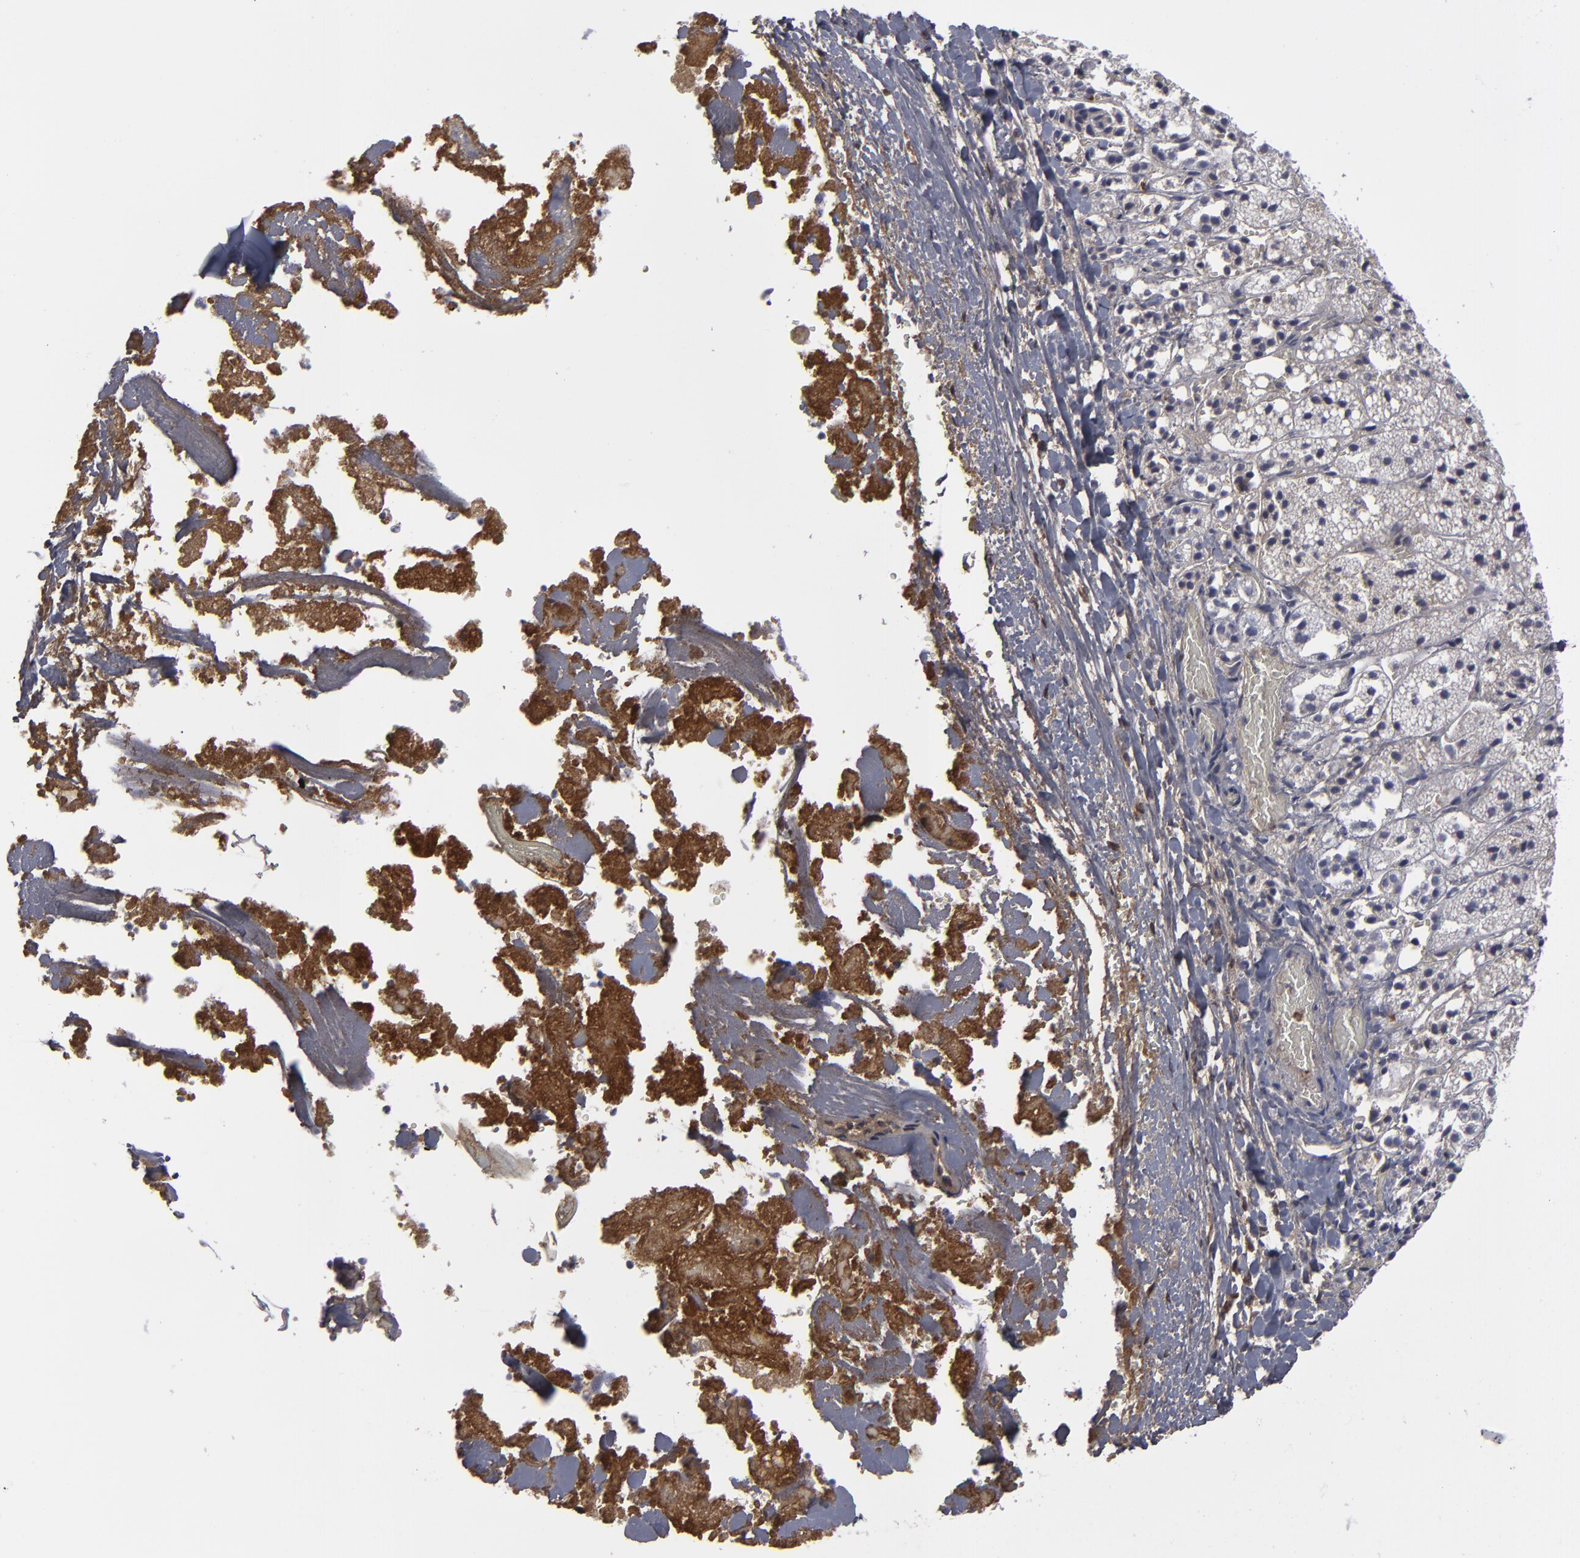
{"staining": {"intensity": "negative", "quantity": "none", "location": "none"}, "tissue": "adrenal gland", "cell_type": "Glandular cells", "image_type": "normal", "snomed": [{"axis": "morphology", "description": "Normal tissue, NOS"}, {"axis": "topography", "description": "Adrenal gland"}], "caption": "Immunohistochemistry (IHC) micrograph of normal human adrenal gland stained for a protein (brown), which reveals no positivity in glandular cells.", "gene": "LRG1", "patient": {"sex": "female", "age": 44}}